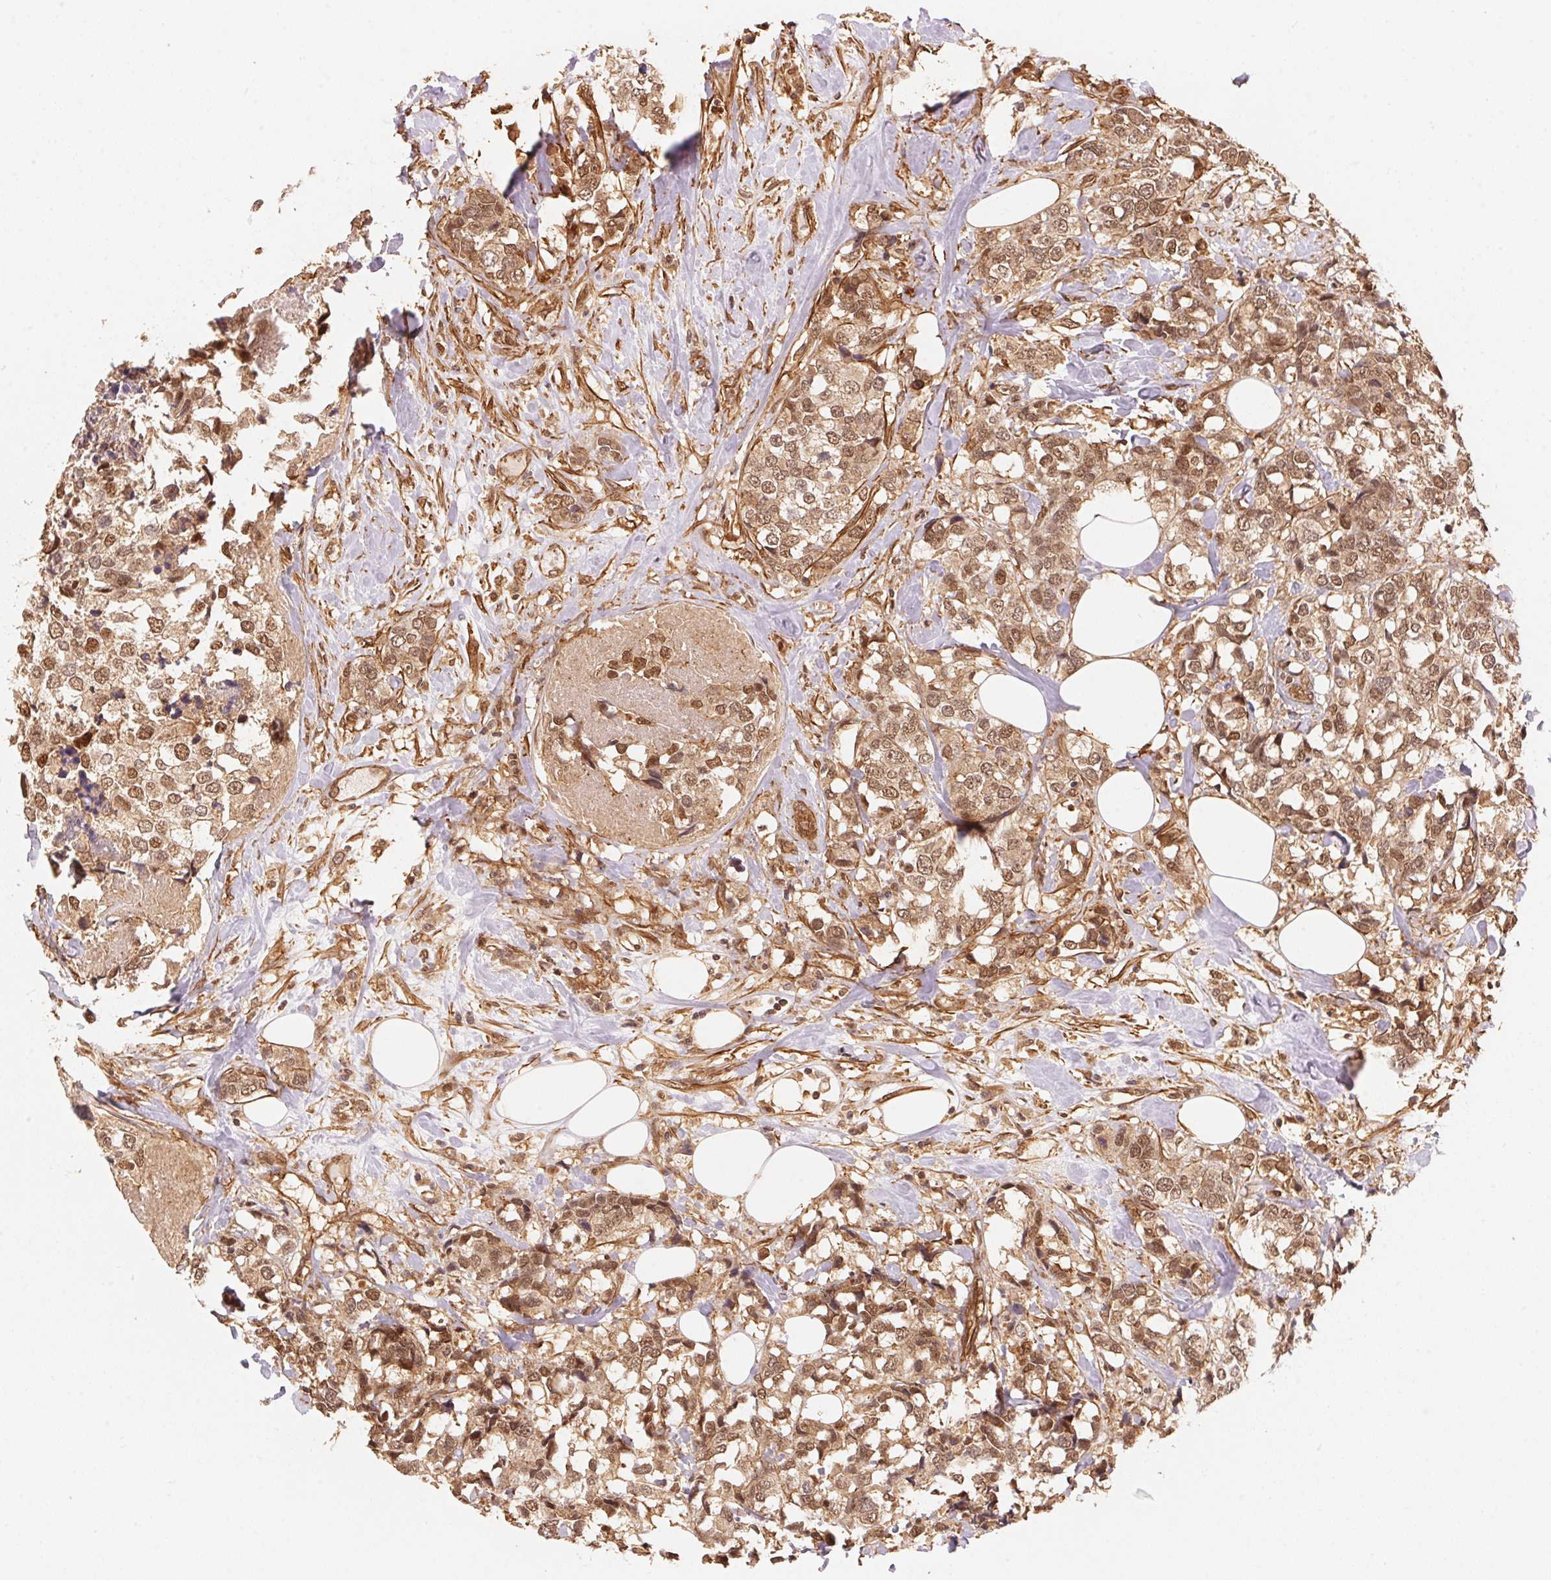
{"staining": {"intensity": "moderate", "quantity": ">75%", "location": "cytoplasmic/membranous,nuclear"}, "tissue": "breast cancer", "cell_type": "Tumor cells", "image_type": "cancer", "snomed": [{"axis": "morphology", "description": "Lobular carcinoma"}, {"axis": "topography", "description": "Breast"}], "caption": "Immunohistochemistry (IHC) of lobular carcinoma (breast) exhibits medium levels of moderate cytoplasmic/membranous and nuclear expression in approximately >75% of tumor cells.", "gene": "TNIP2", "patient": {"sex": "female", "age": 59}}